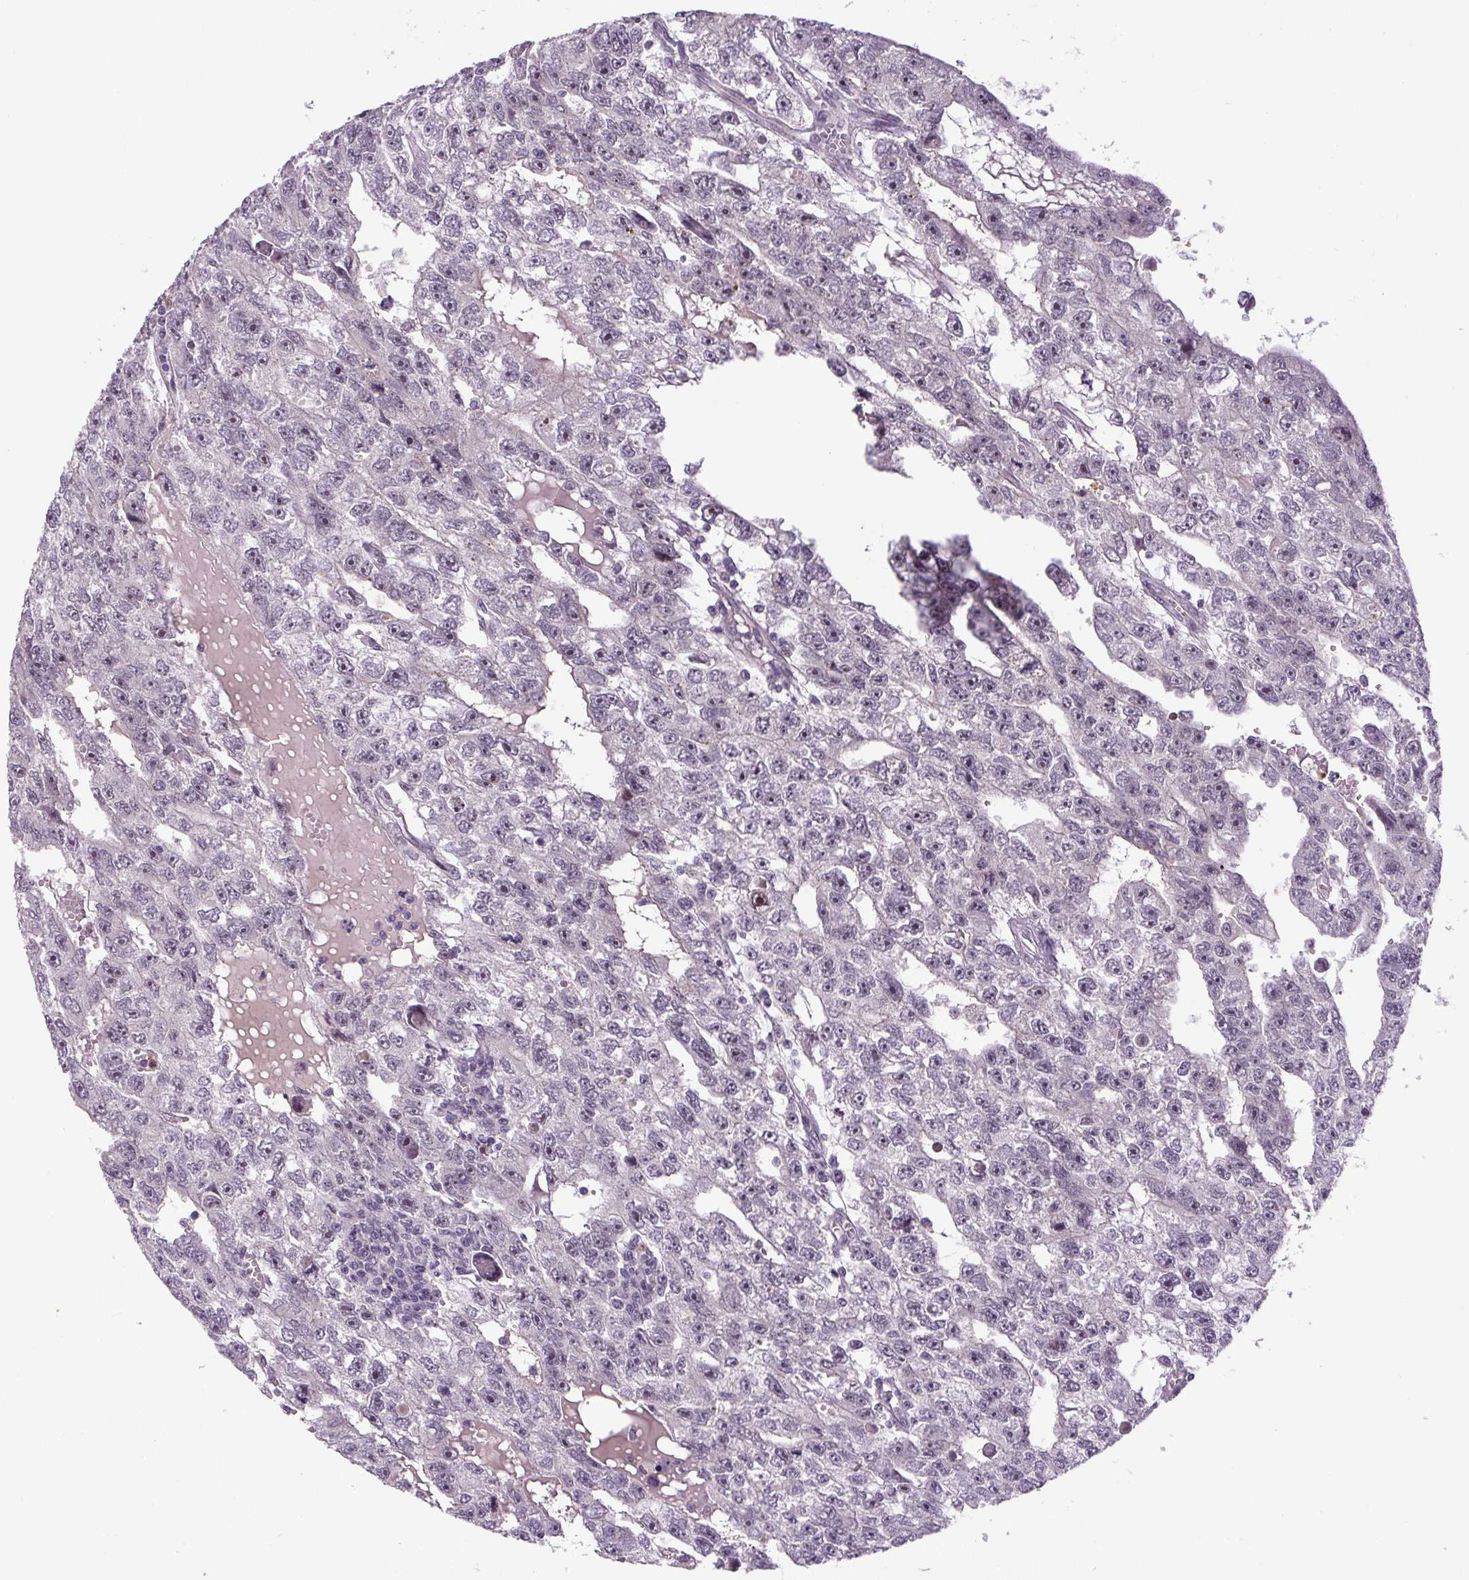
{"staining": {"intensity": "negative", "quantity": "none", "location": "none"}, "tissue": "testis cancer", "cell_type": "Tumor cells", "image_type": "cancer", "snomed": [{"axis": "morphology", "description": "Carcinoma, Embryonal, NOS"}, {"axis": "topography", "description": "Testis"}], "caption": "Human testis cancer stained for a protein using immunohistochemistry displays no expression in tumor cells.", "gene": "SGF29", "patient": {"sex": "male", "age": 20}}